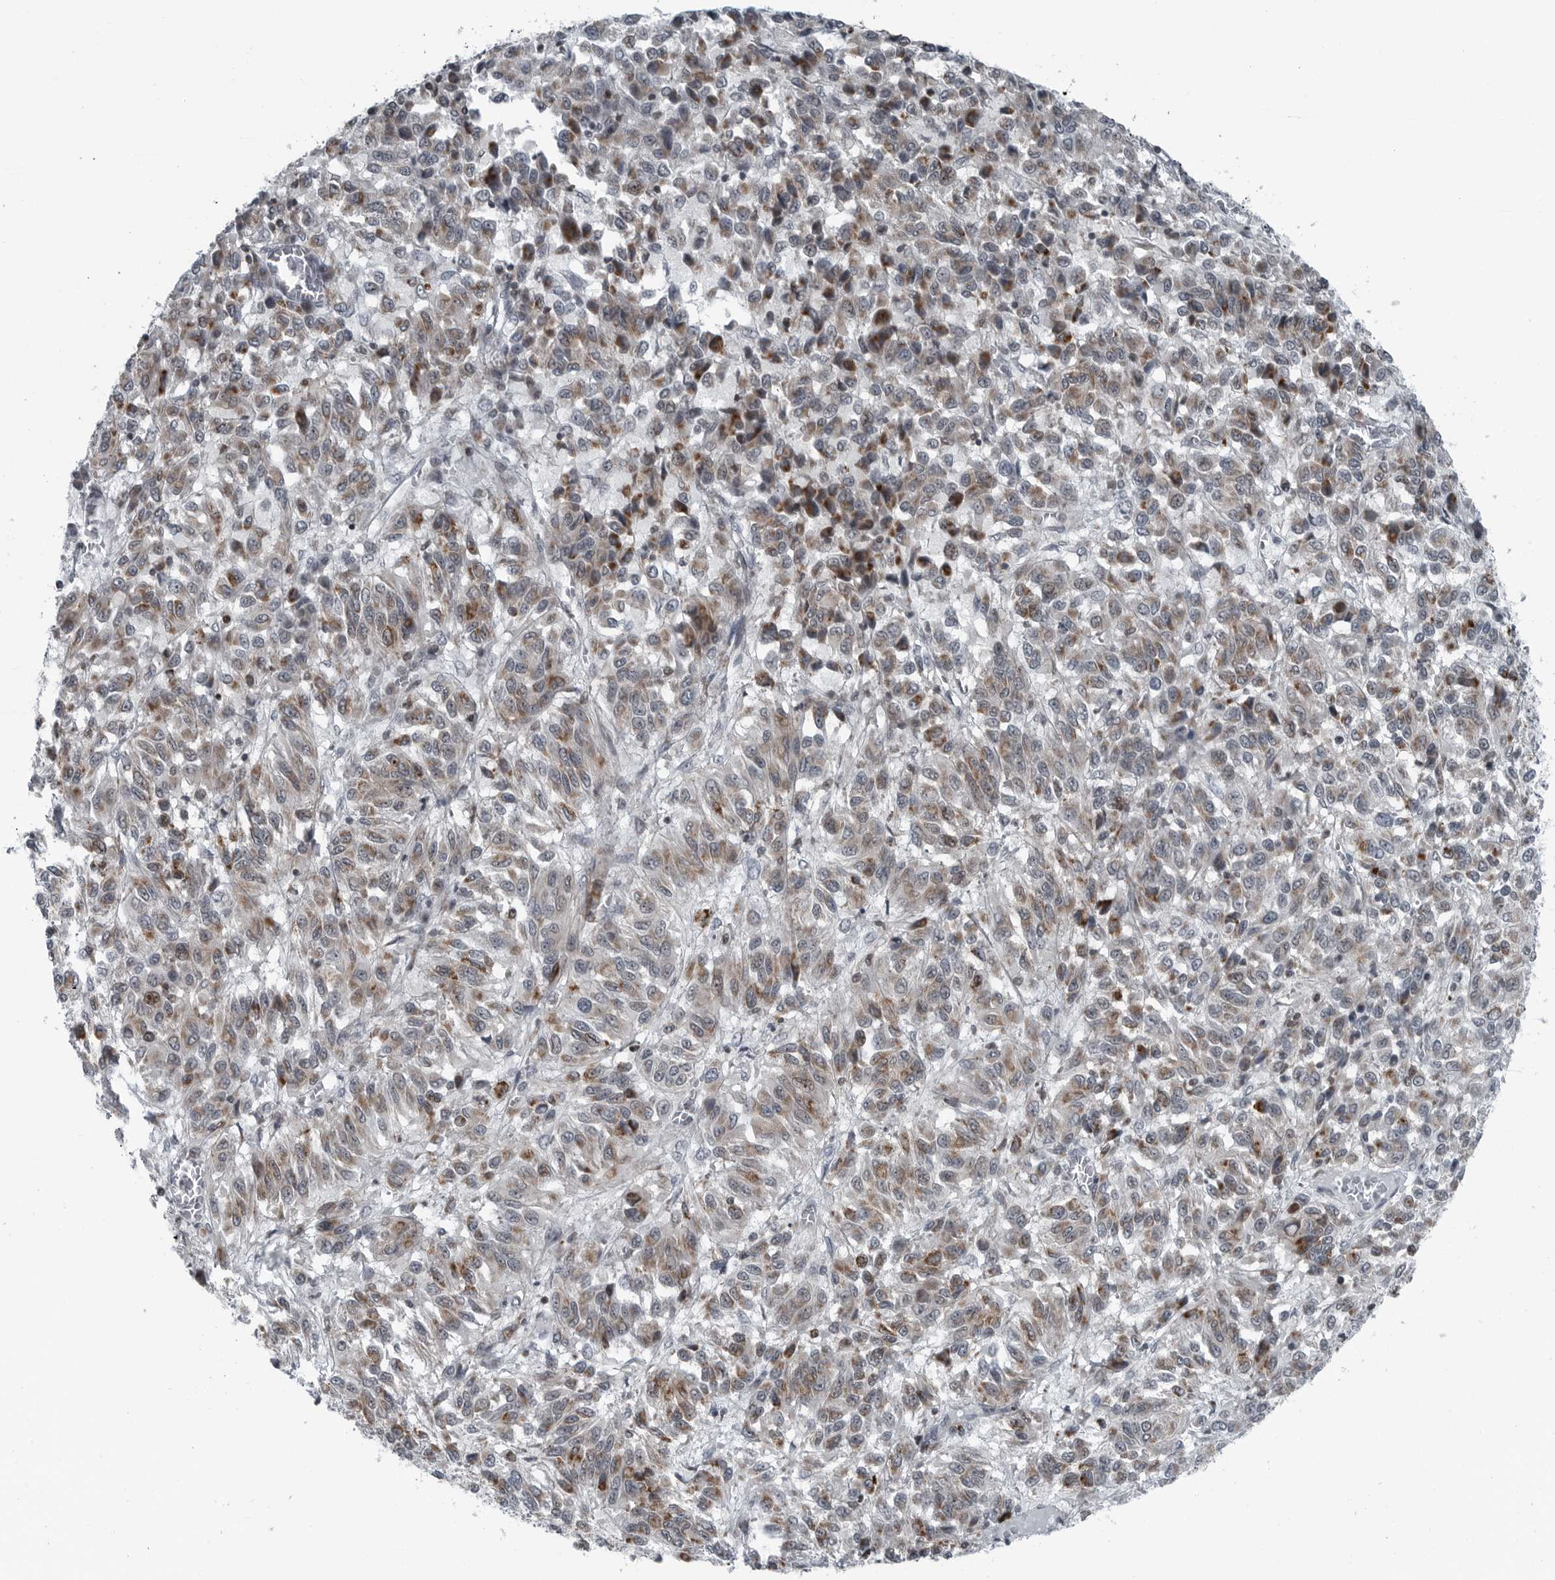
{"staining": {"intensity": "weak", "quantity": ">75%", "location": "cytoplasmic/membranous"}, "tissue": "melanoma", "cell_type": "Tumor cells", "image_type": "cancer", "snomed": [{"axis": "morphology", "description": "Malignant melanoma, Metastatic site"}, {"axis": "topography", "description": "Lung"}], "caption": "IHC histopathology image of malignant melanoma (metastatic site) stained for a protein (brown), which reveals low levels of weak cytoplasmic/membranous staining in approximately >75% of tumor cells.", "gene": "GAK", "patient": {"sex": "male", "age": 64}}